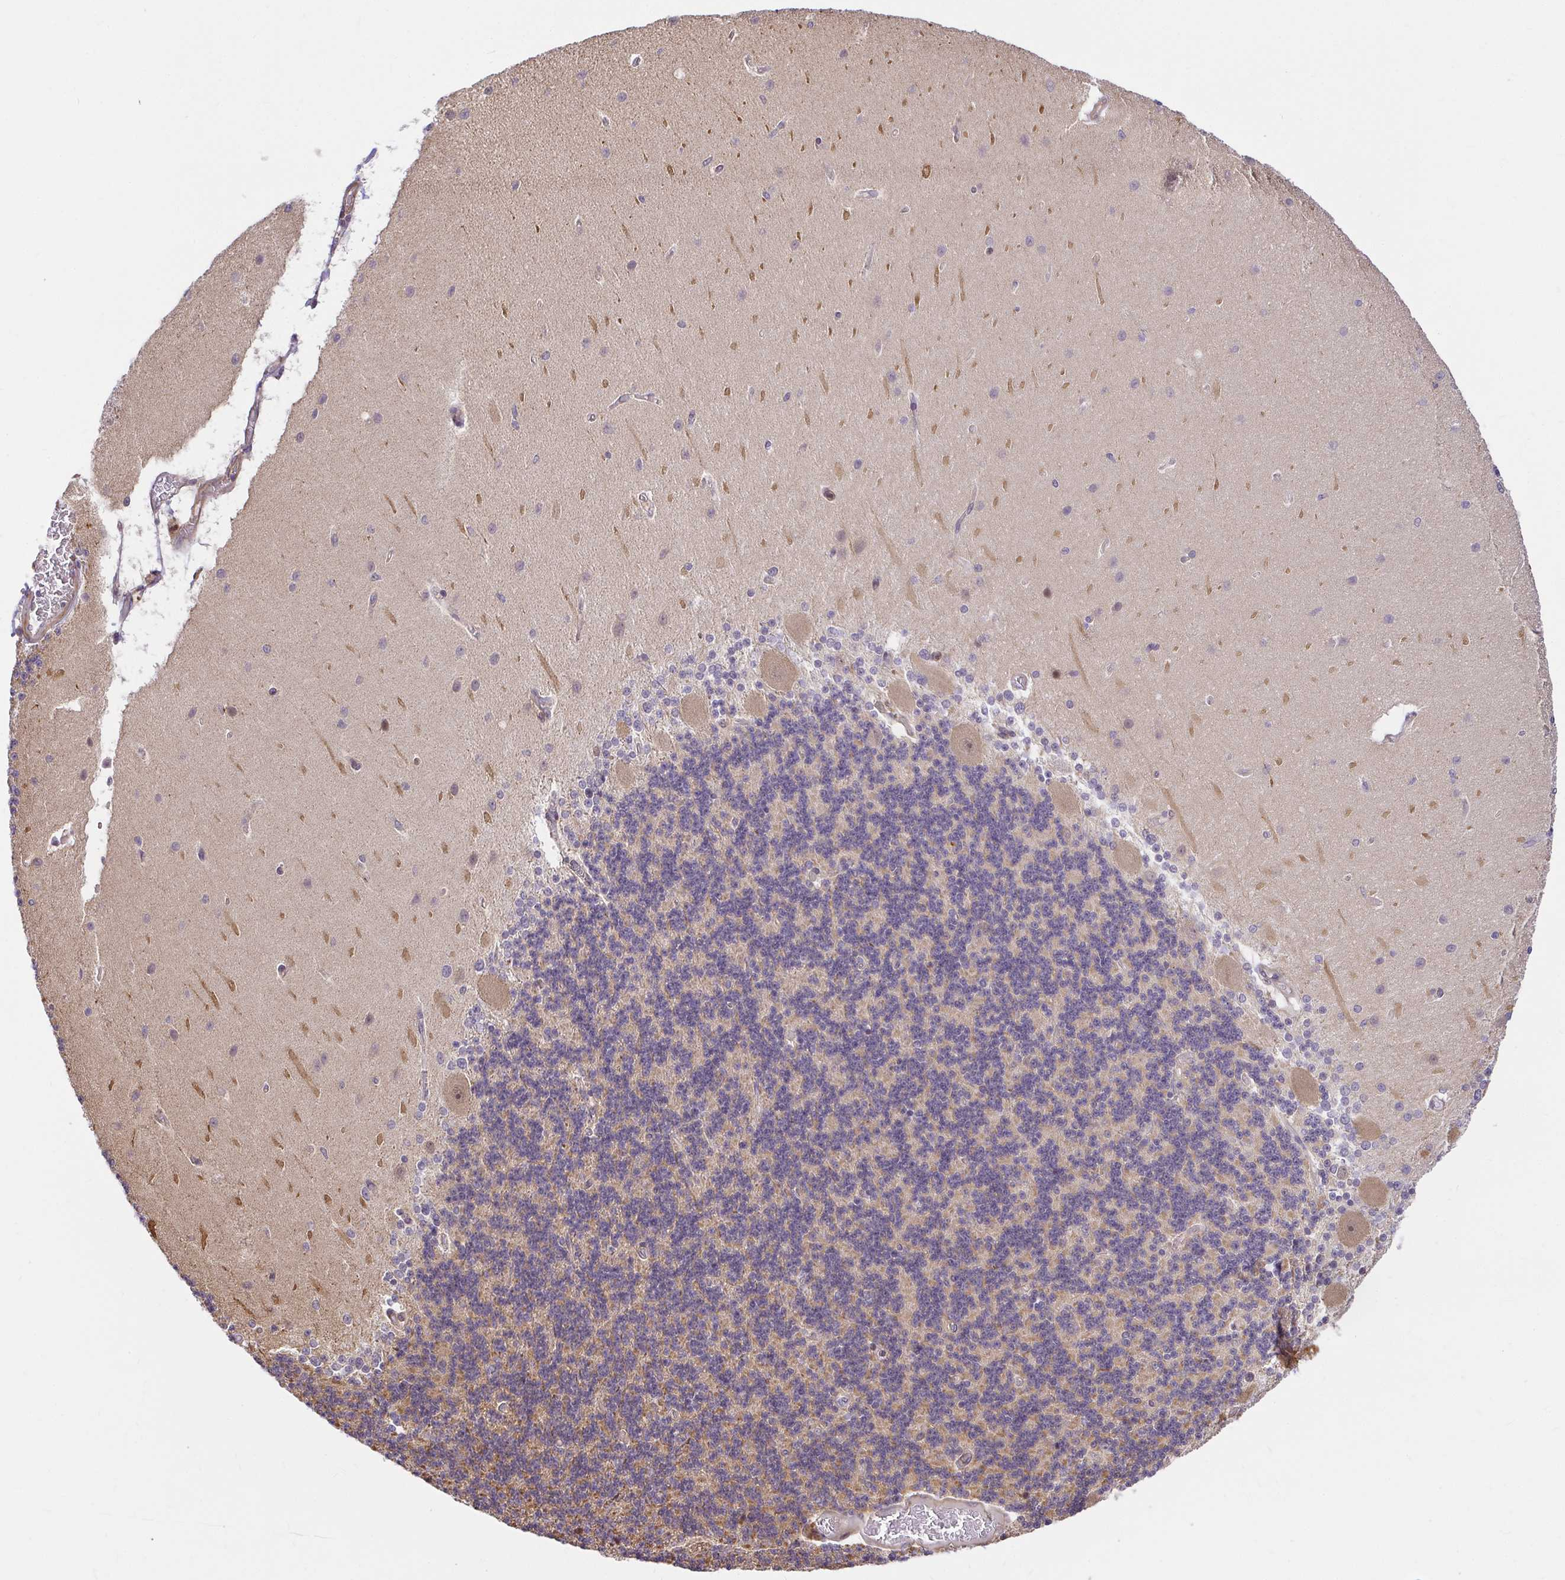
{"staining": {"intensity": "negative", "quantity": "none", "location": "none"}, "tissue": "cerebellum", "cell_type": "Cells in granular layer", "image_type": "normal", "snomed": [{"axis": "morphology", "description": "Normal tissue, NOS"}, {"axis": "topography", "description": "Cerebellum"}], "caption": "Benign cerebellum was stained to show a protein in brown. There is no significant expression in cells in granular layer. (DAB immunohistochemistry (IHC), high magnification).", "gene": "TRIM55", "patient": {"sex": "female", "age": 54}}